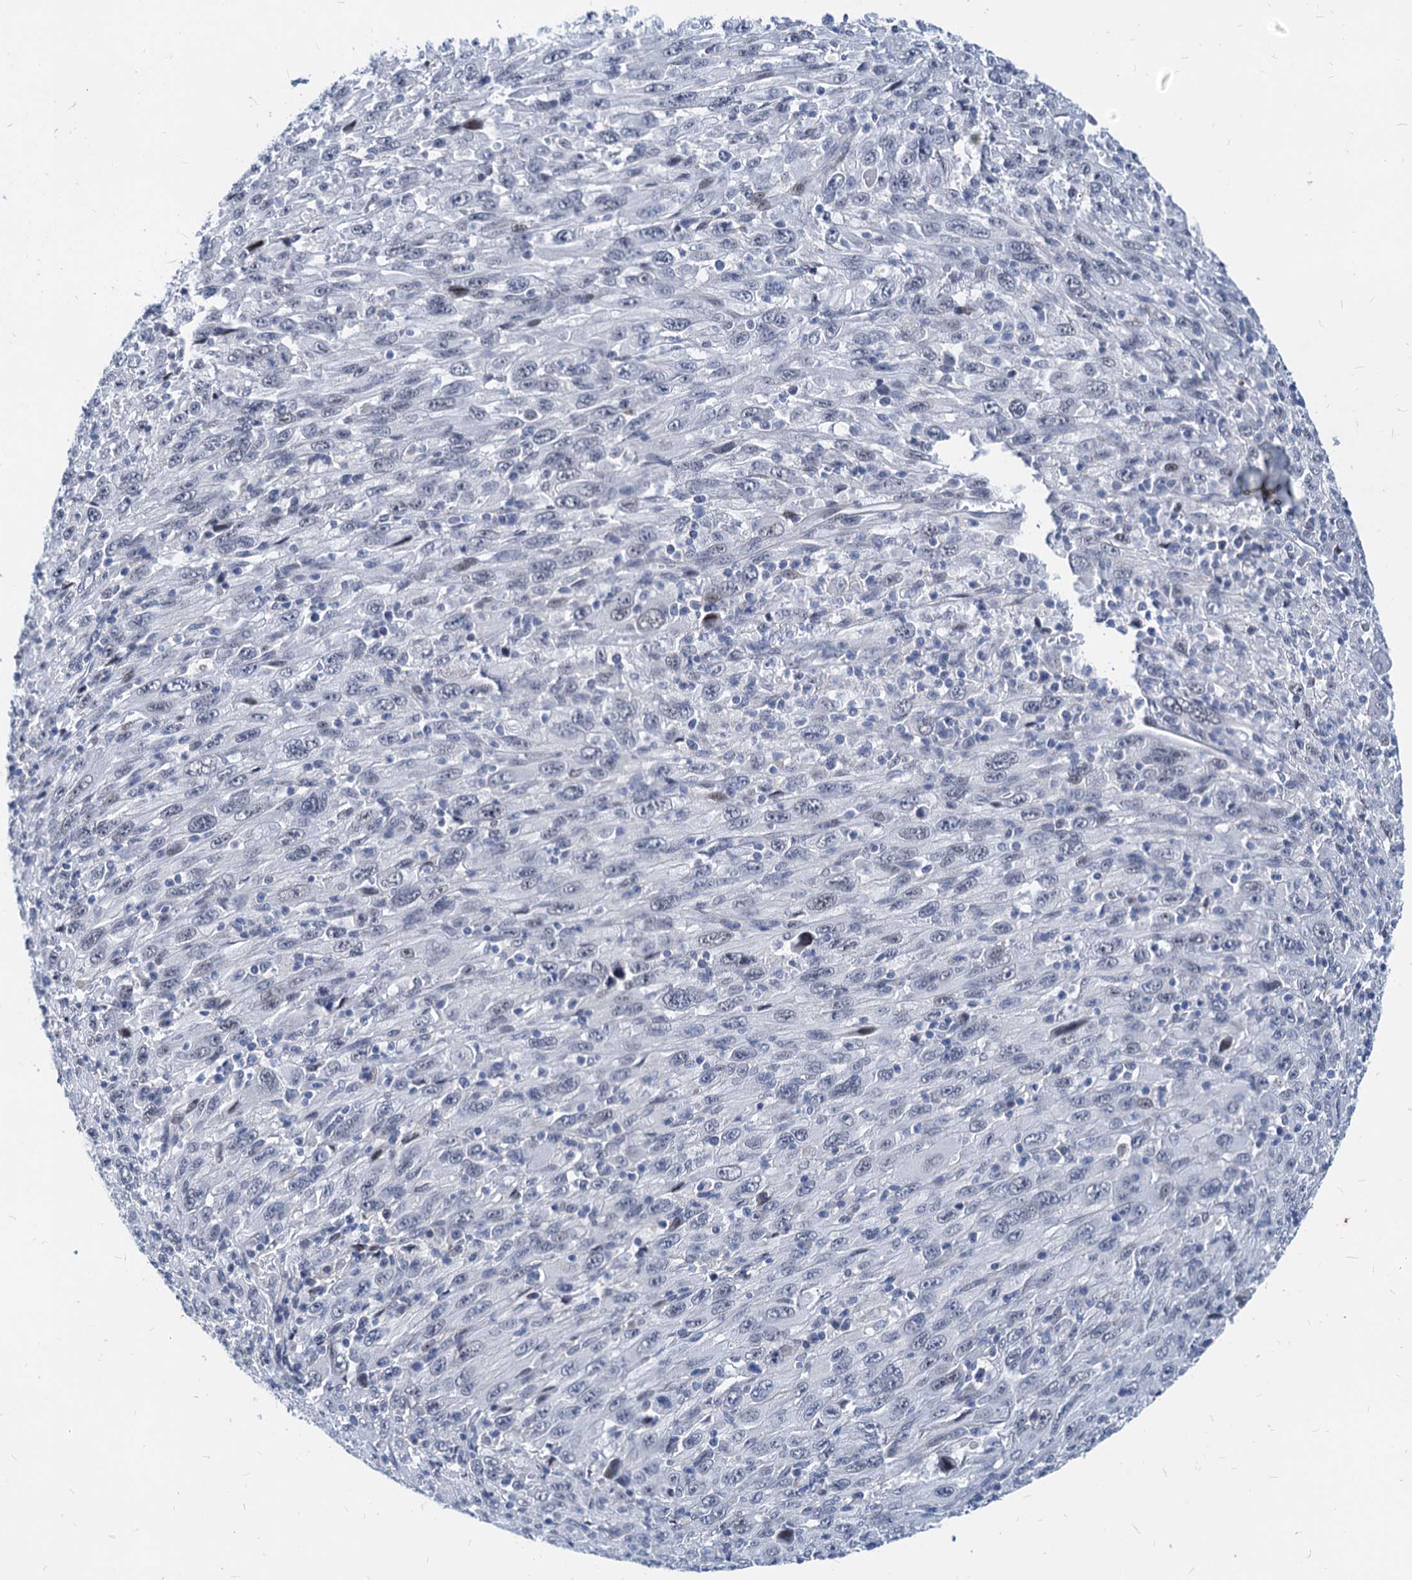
{"staining": {"intensity": "negative", "quantity": "none", "location": "none"}, "tissue": "melanoma", "cell_type": "Tumor cells", "image_type": "cancer", "snomed": [{"axis": "morphology", "description": "Malignant melanoma, Metastatic site"}, {"axis": "topography", "description": "Skin"}], "caption": "IHC image of neoplastic tissue: human malignant melanoma (metastatic site) stained with DAB shows no significant protein staining in tumor cells.", "gene": "HSF2", "patient": {"sex": "female", "age": 56}}